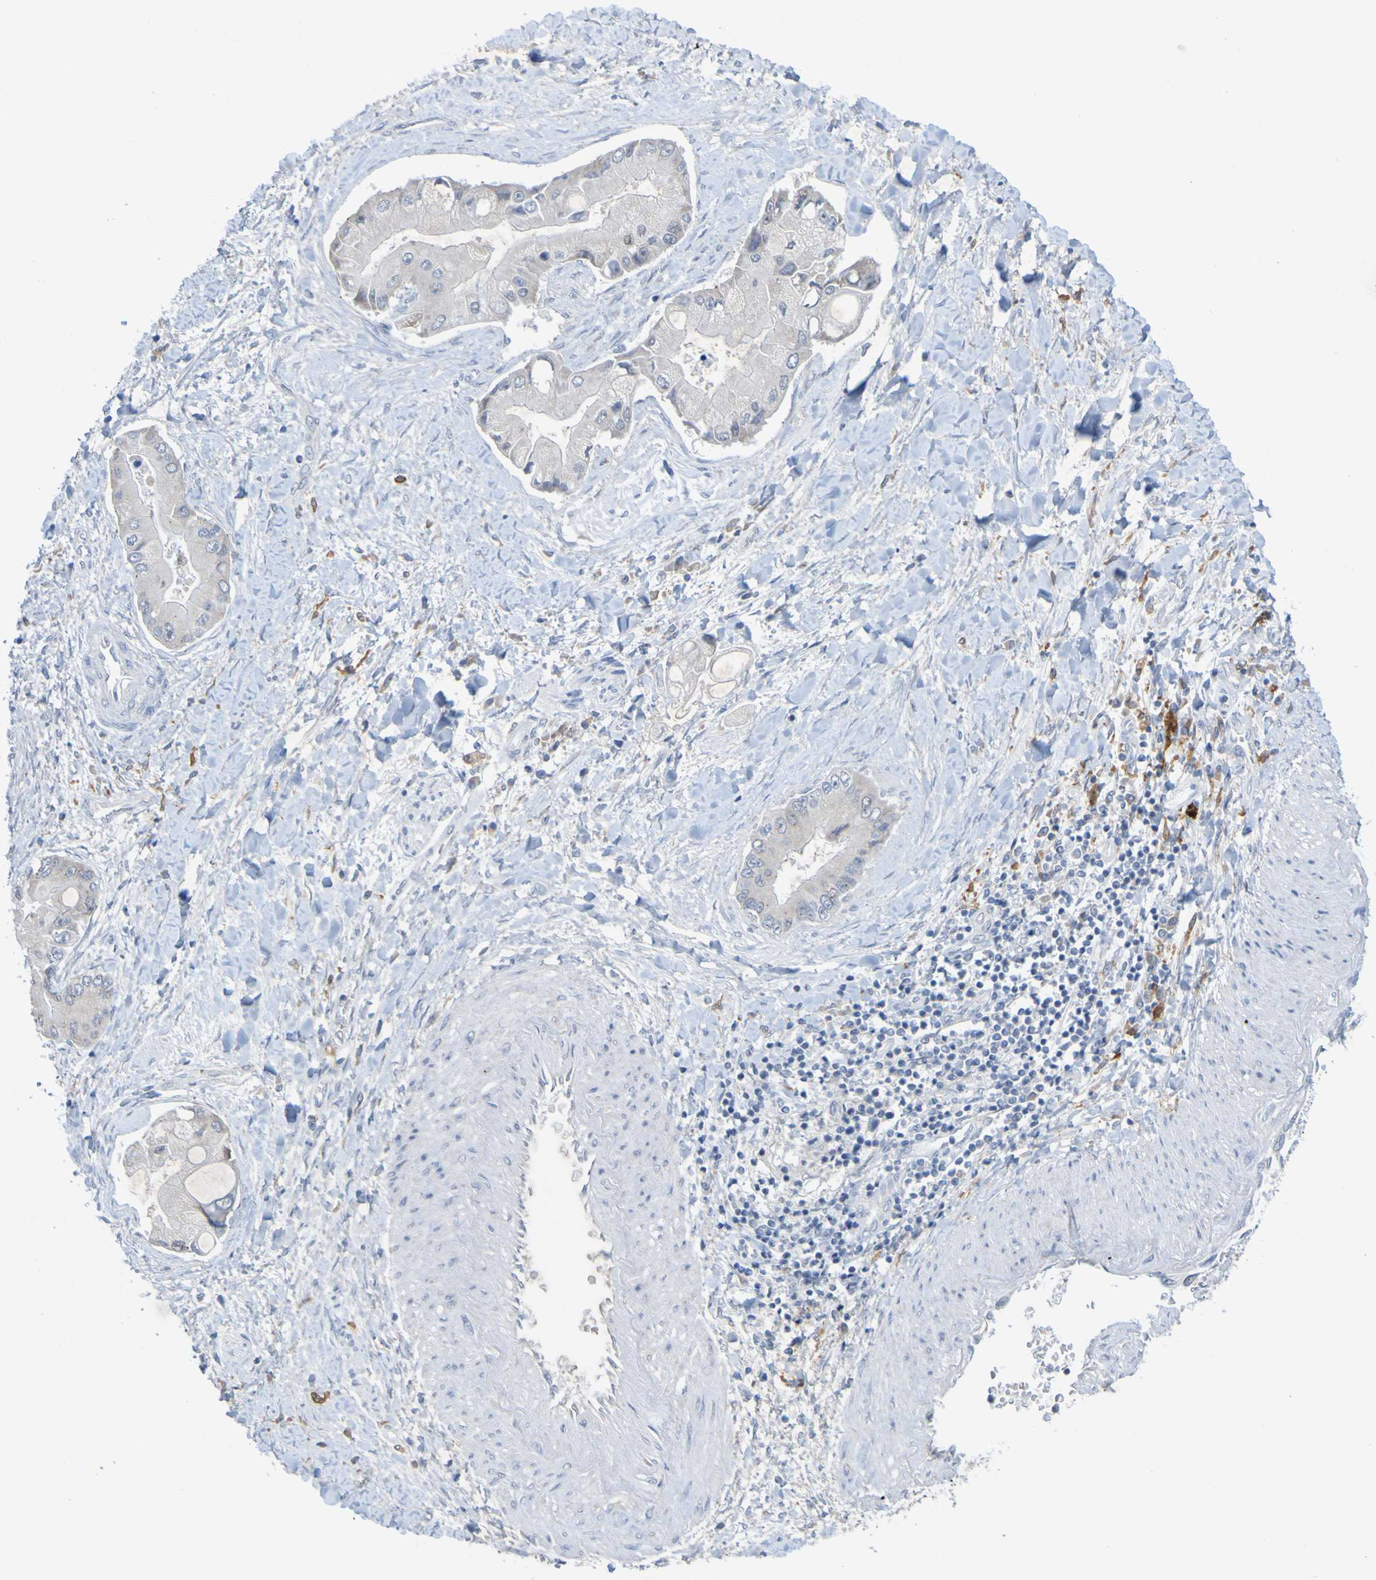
{"staining": {"intensity": "negative", "quantity": "none", "location": "none"}, "tissue": "liver cancer", "cell_type": "Tumor cells", "image_type": "cancer", "snomed": [{"axis": "morphology", "description": "Cholangiocarcinoma"}, {"axis": "topography", "description": "Liver"}], "caption": "High power microscopy photomicrograph of an immunohistochemistry histopathology image of cholangiocarcinoma (liver), revealing no significant expression in tumor cells.", "gene": "LILRB5", "patient": {"sex": "male", "age": 50}}